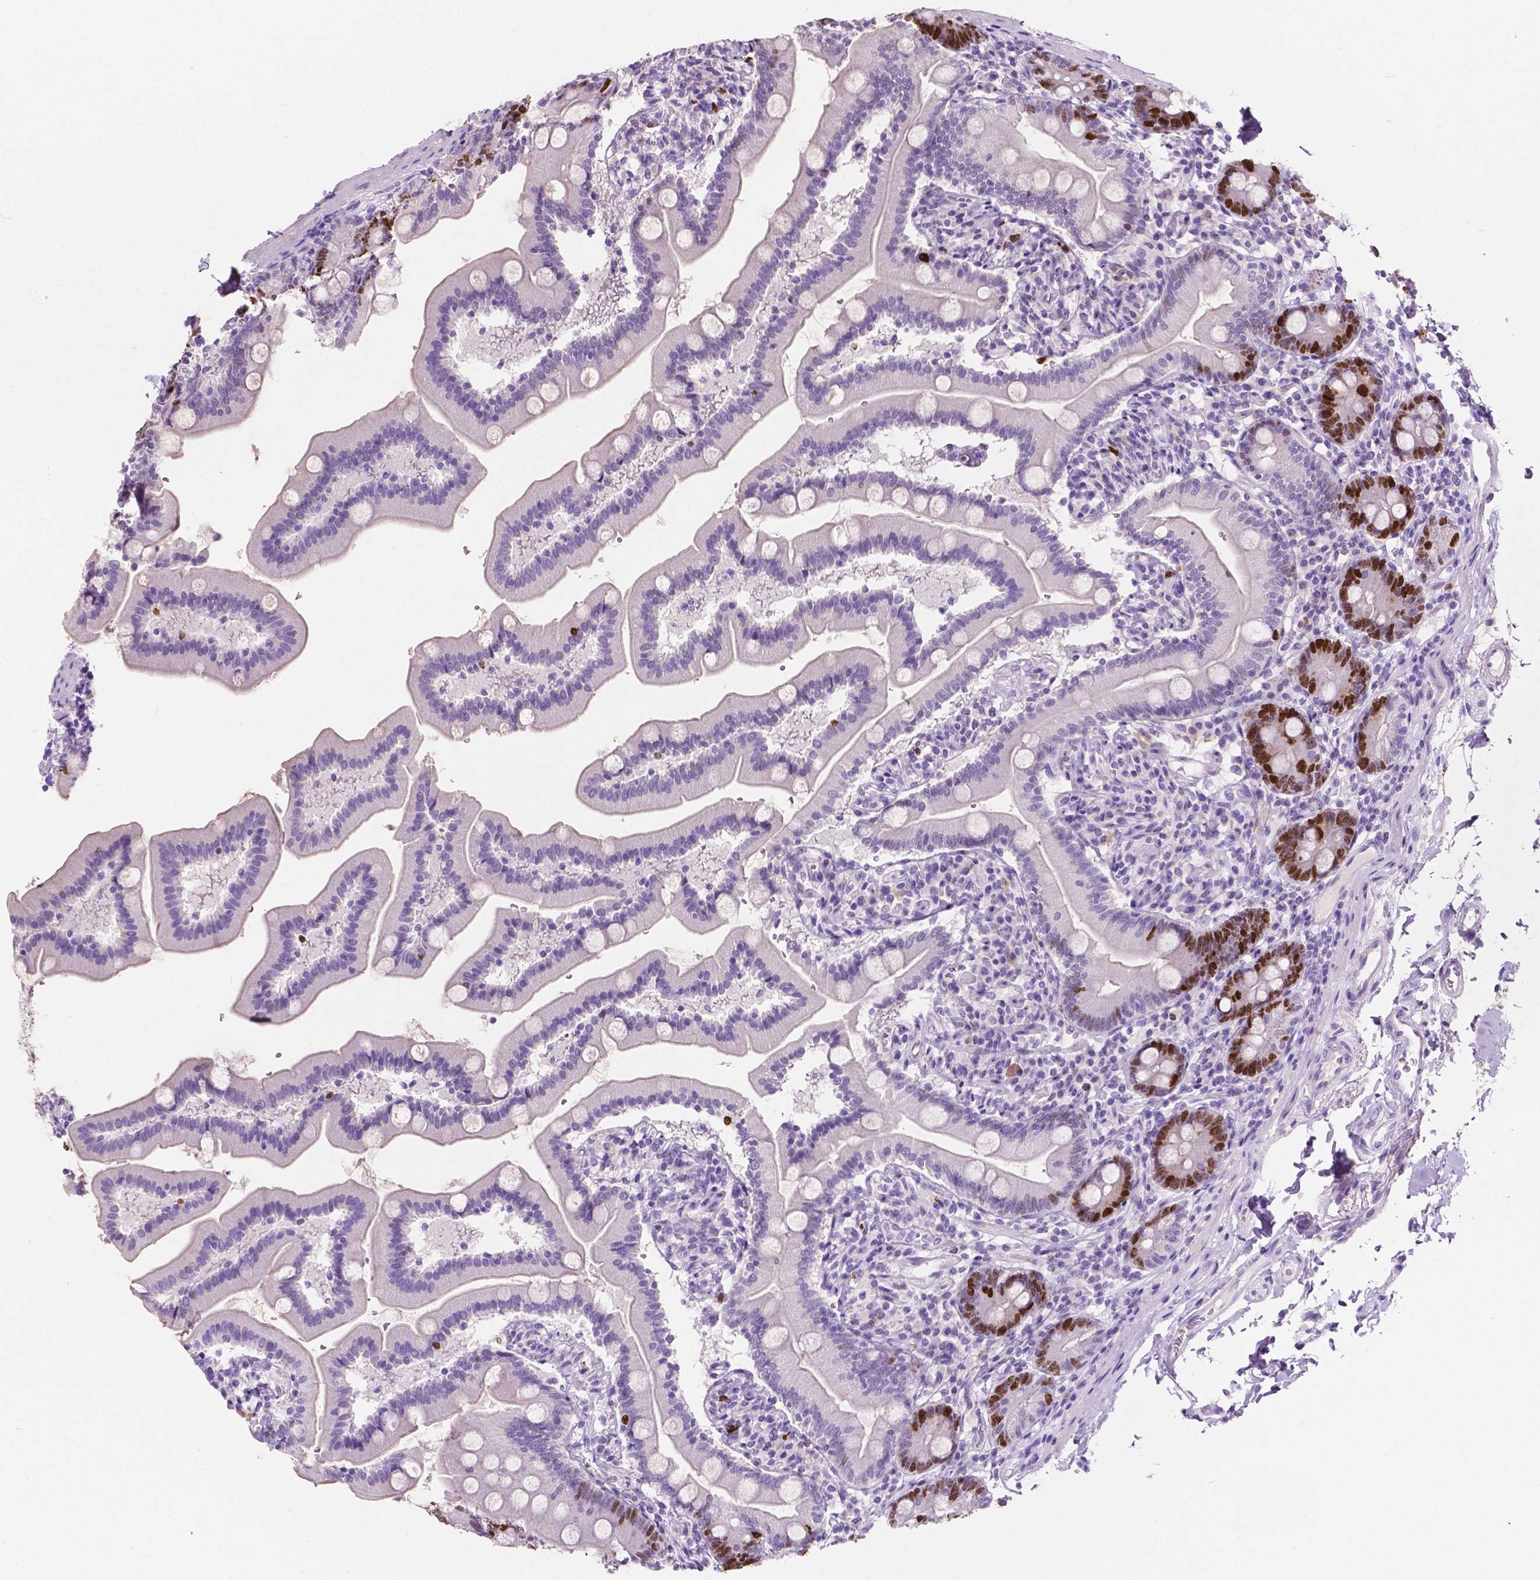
{"staining": {"intensity": "strong", "quantity": "25%-75%", "location": "nuclear"}, "tissue": "duodenum", "cell_type": "Glandular cells", "image_type": "normal", "snomed": [{"axis": "morphology", "description": "Normal tissue, NOS"}, {"axis": "topography", "description": "Duodenum"}], "caption": "This image exhibits normal duodenum stained with immunohistochemistry (IHC) to label a protein in brown. The nuclear of glandular cells show strong positivity for the protein. Nuclei are counter-stained blue.", "gene": "SIAH2", "patient": {"sex": "female", "age": 67}}